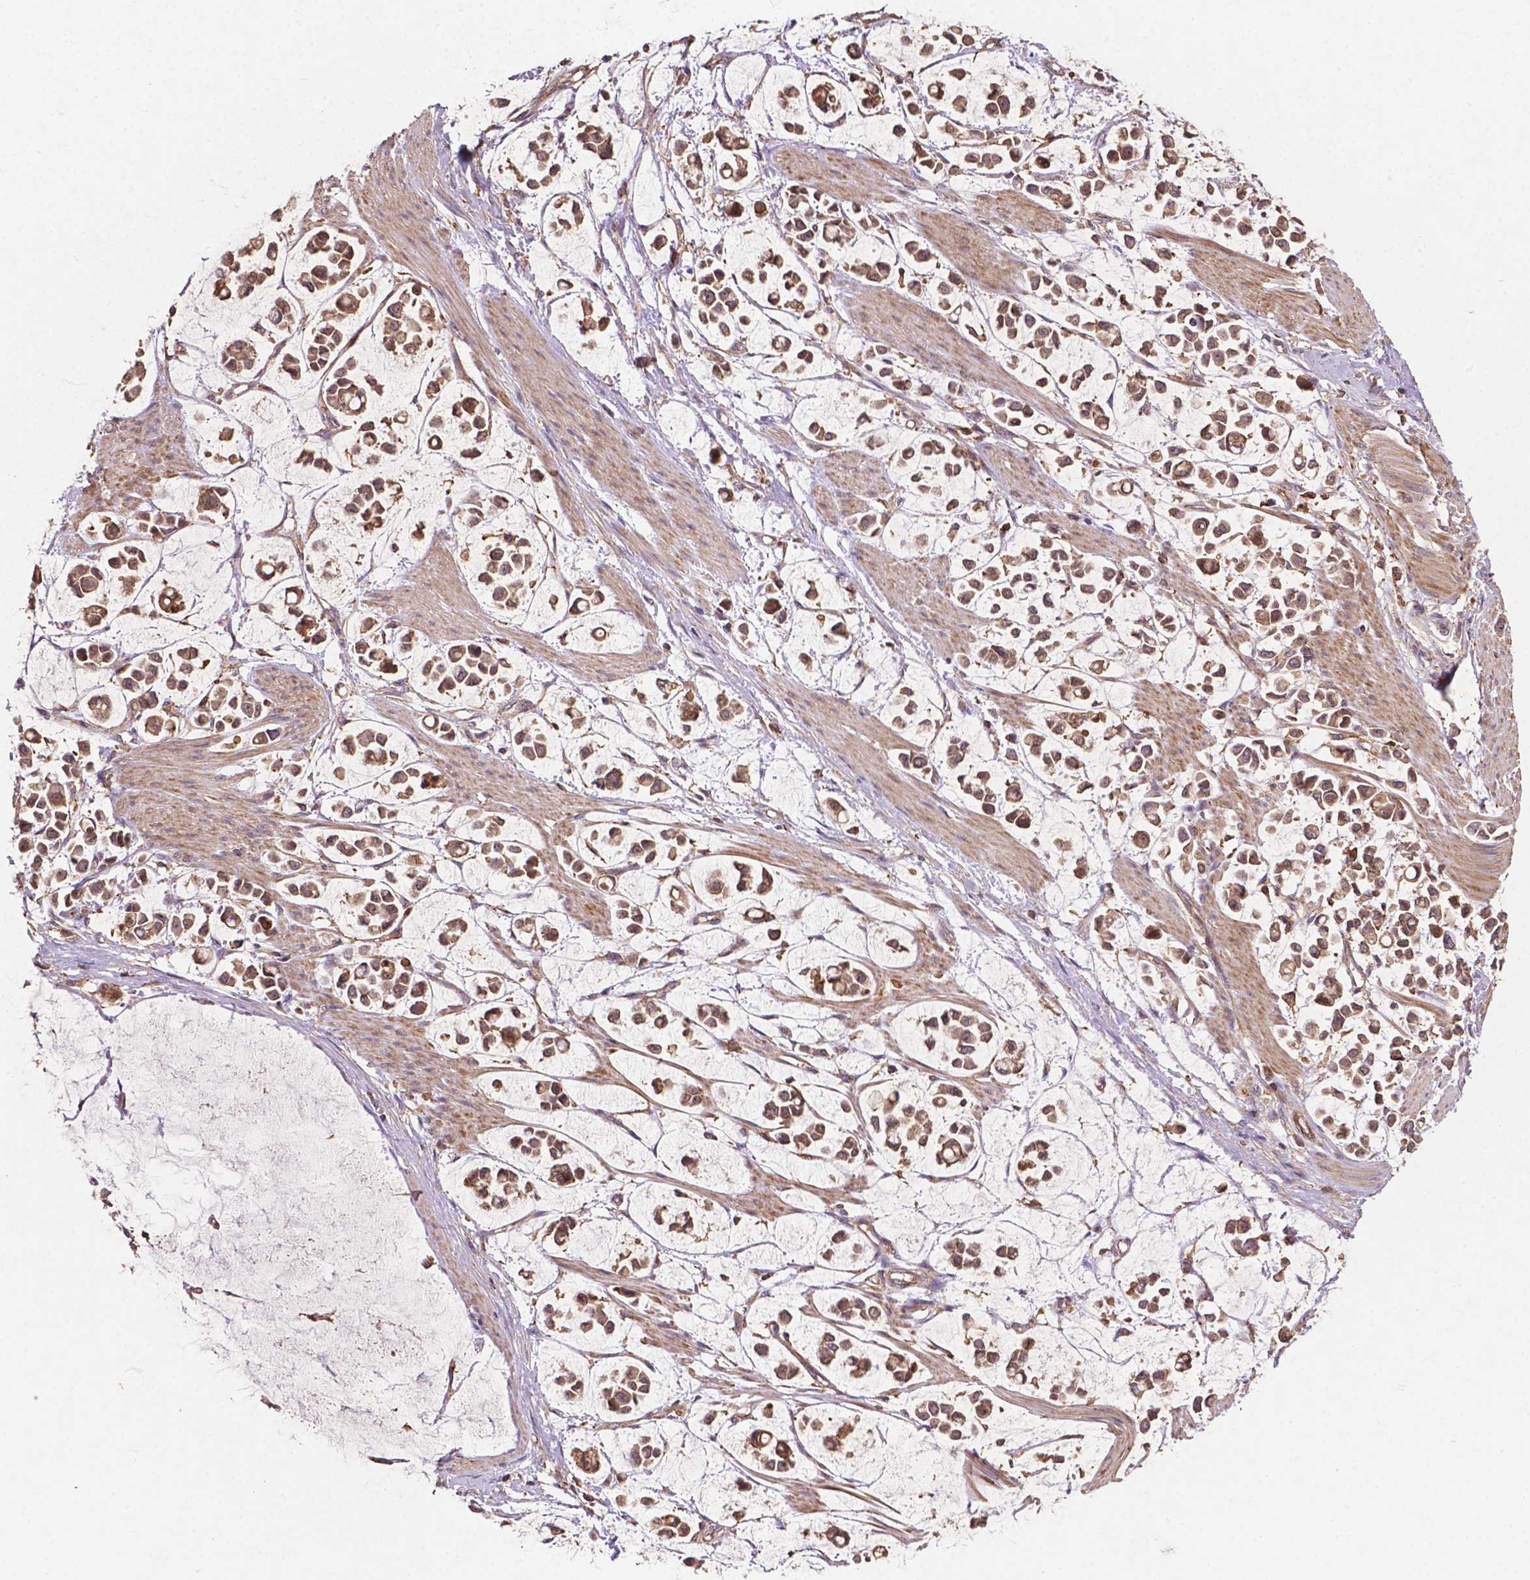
{"staining": {"intensity": "moderate", "quantity": ">75%", "location": "cytoplasmic/membranous"}, "tissue": "stomach cancer", "cell_type": "Tumor cells", "image_type": "cancer", "snomed": [{"axis": "morphology", "description": "Adenocarcinoma, NOS"}, {"axis": "topography", "description": "Stomach"}], "caption": "This is an image of immunohistochemistry staining of stomach adenocarcinoma, which shows moderate expression in the cytoplasmic/membranous of tumor cells.", "gene": "ZMYND19", "patient": {"sex": "male", "age": 82}}